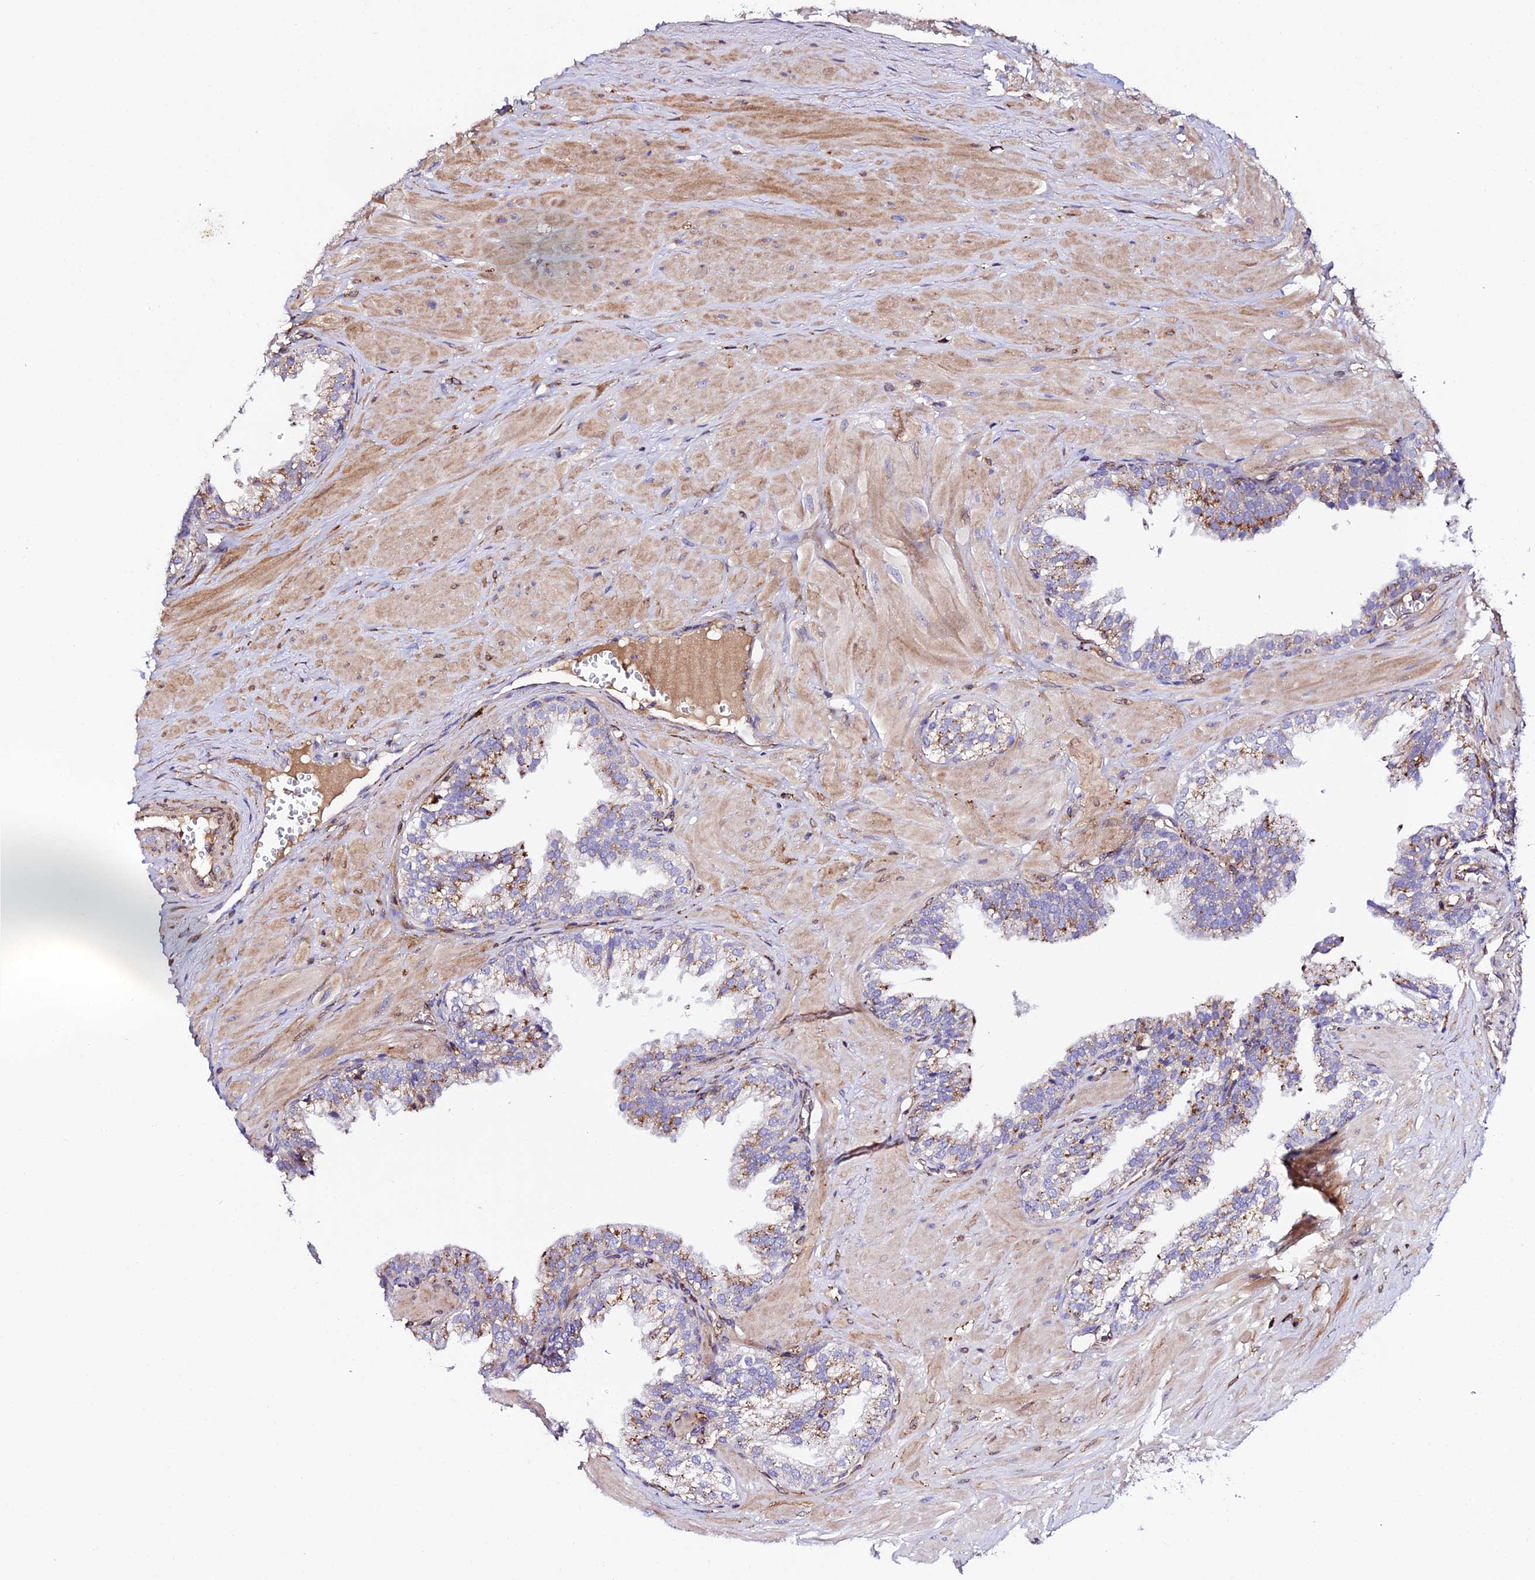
{"staining": {"intensity": "strong", "quantity": "25%-75%", "location": "cytoplasmic/membranous"}, "tissue": "prostate", "cell_type": "Glandular cells", "image_type": "normal", "snomed": [{"axis": "morphology", "description": "Normal tissue, NOS"}, {"axis": "topography", "description": "Prostate"}, {"axis": "topography", "description": "Peripheral nerve tissue"}], "caption": "IHC image of benign prostate: prostate stained using IHC shows high levels of strong protein expression localized specifically in the cytoplasmic/membranous of glandular cells, appearing as a cytoplasmic/membranous brown color.", "gene": "TRPV2", "patient": {"sex": "male", "age": 55}}